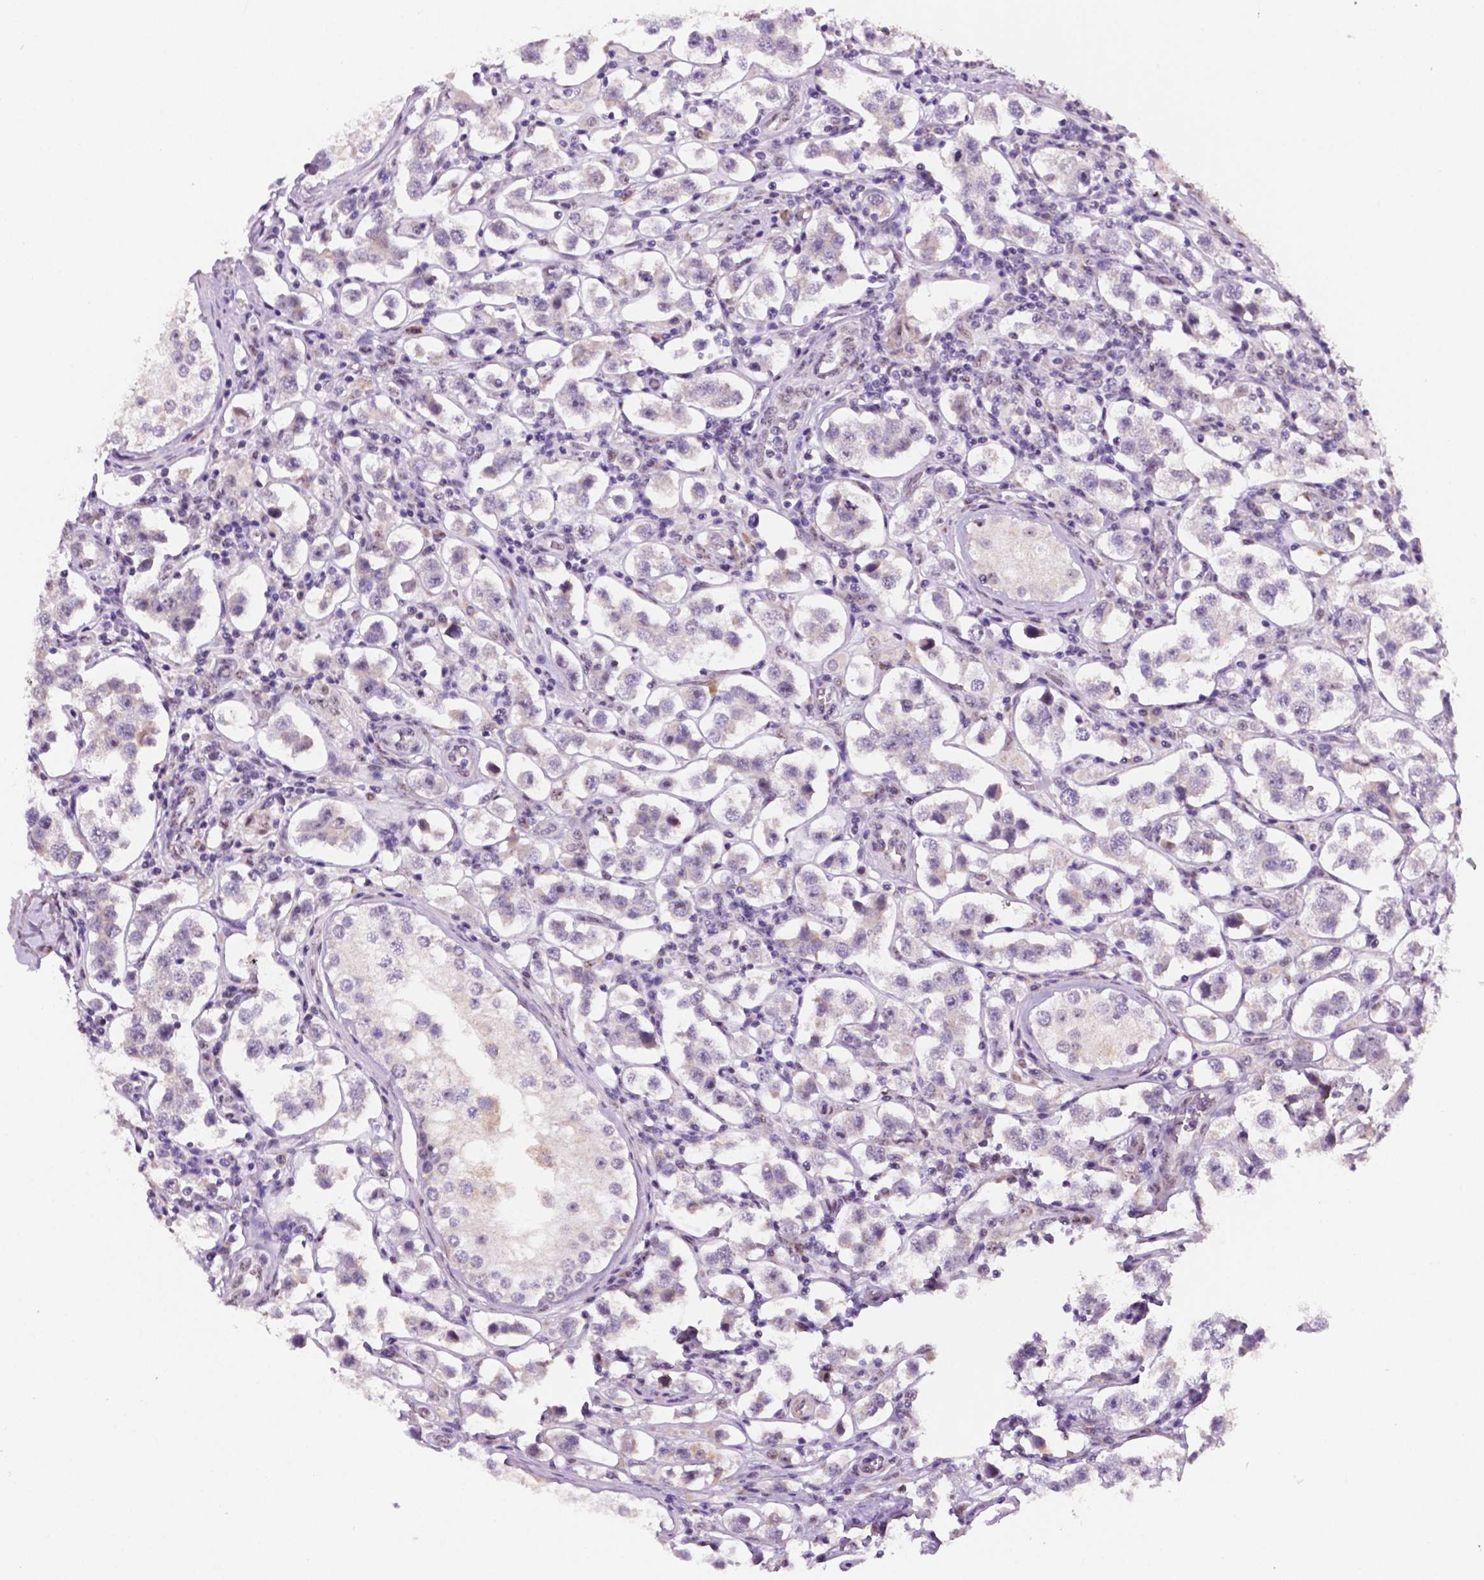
{"staining": {"intensity": "negative", "quantity": "none", "location": "none"}, "tissue": "testis cancer", "cell_type": "Tumor cells", "image_type": "cancer", "snomed": [{"axis": "morphology", "description": "Seminoma, NOS"}, {"axis": "topography", "description": "Testis"}], "caption": "An IHC histopathology image of testis cancer is shown. There is no staining in tumor cells of testis cancer.", "gene": "C18orf21", "patient": {"sex": "male", "age": 37}}